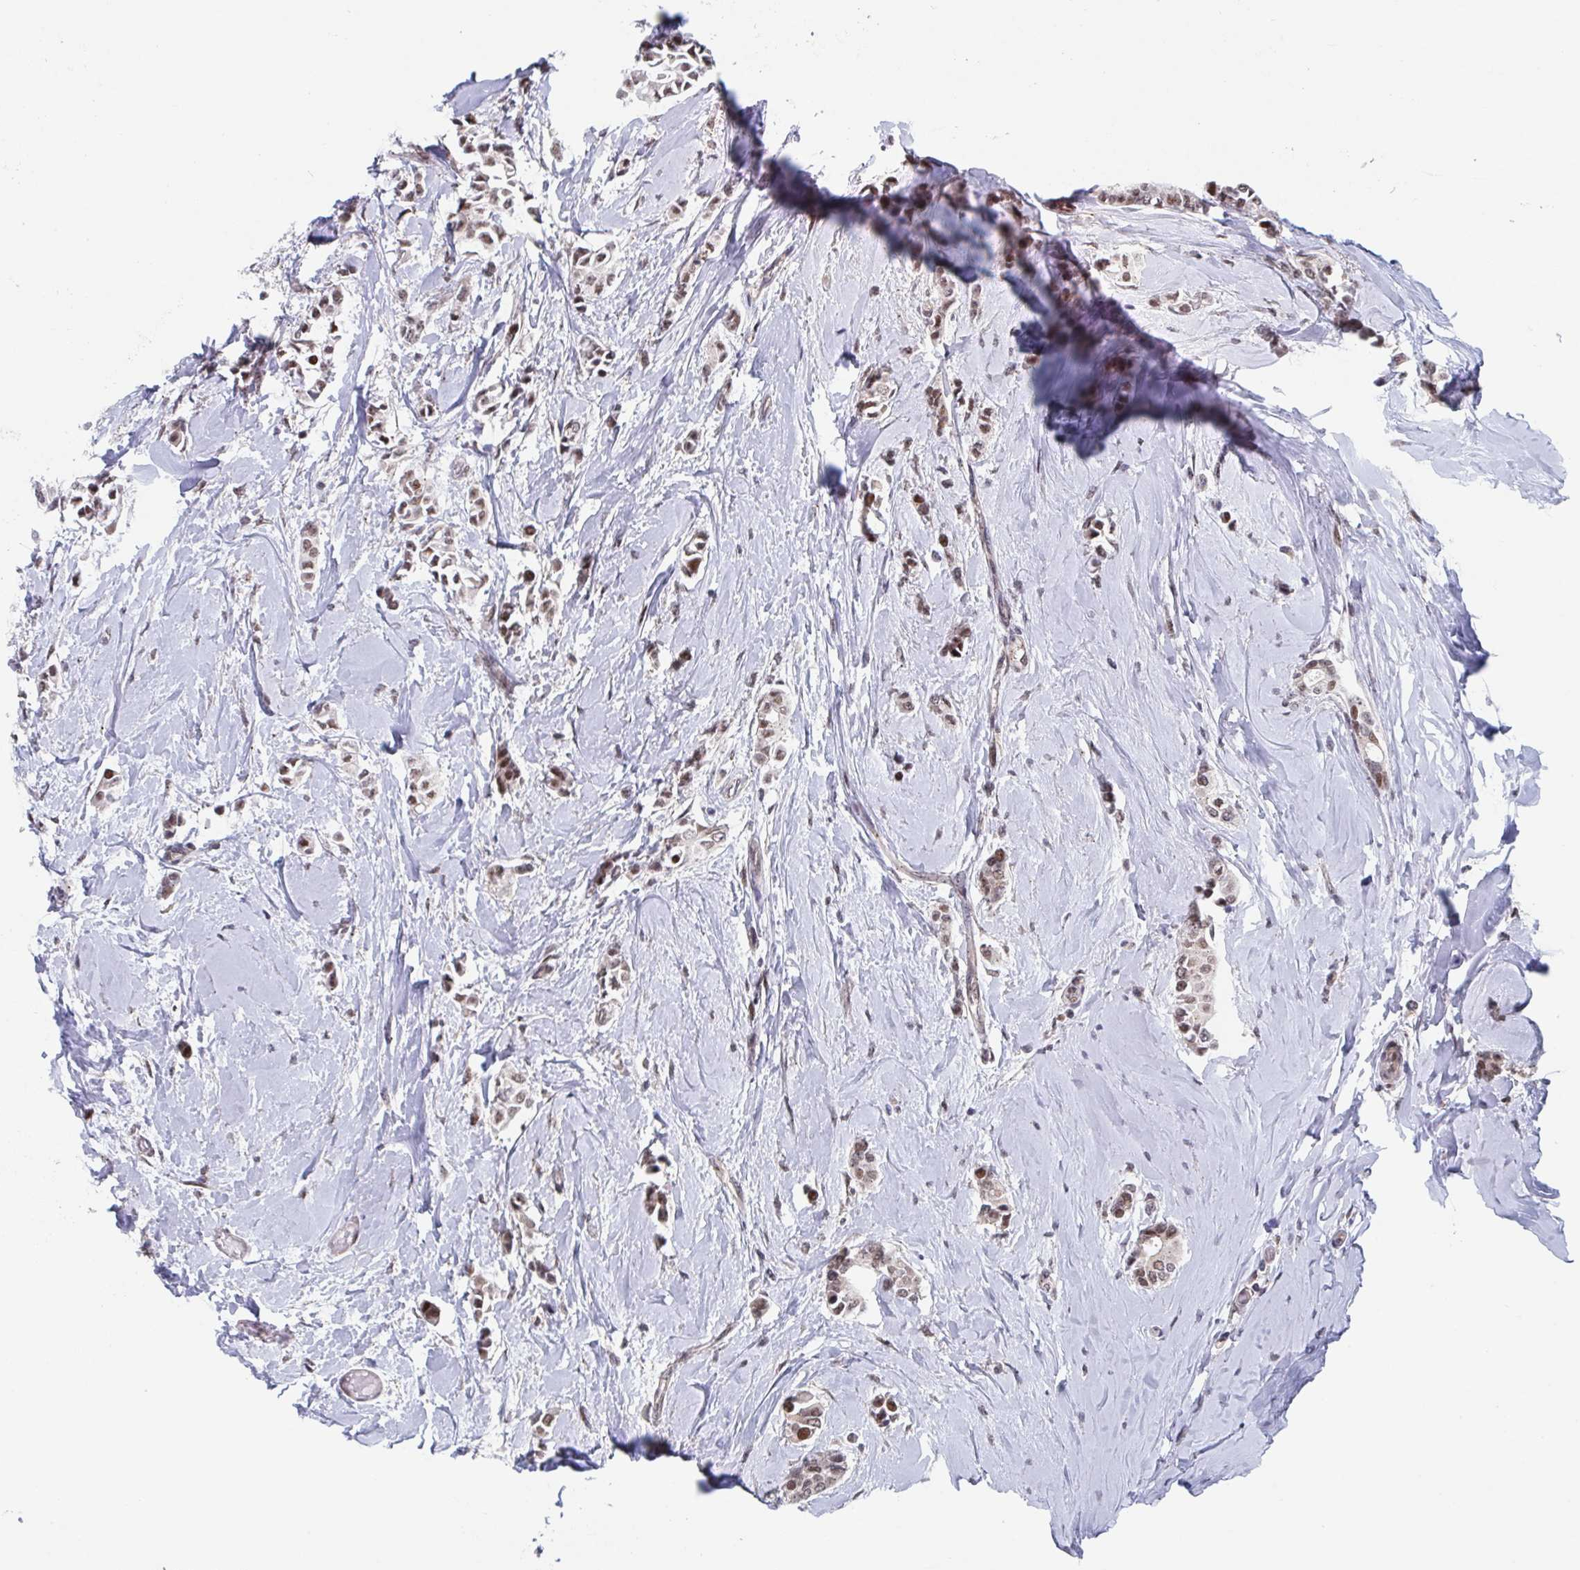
{"staining": {"intensity": "moderate", "quantity": ">75%", "location": "nuclear"}, "tissue": "breast cancer", "cell_type": "Tumor cells", "image_type": "cancer", "snomed": [{"axis": "morphology", "description": "Duct carcinoma"}, {"axis": "topography", "description": "Breast"}], "caption": "Immunohistochemical staining of human breast cancer demonstrates medium levels of moderate nuclear positivity in approximately >75% of tumor cells. The protein of interest is stained brown, and the nuclei are stained in blue (DAB IHC with brightfield microscopy, high magnification).", "gene": "RNF212", "patient": {"sex": "female", "age": 64}}